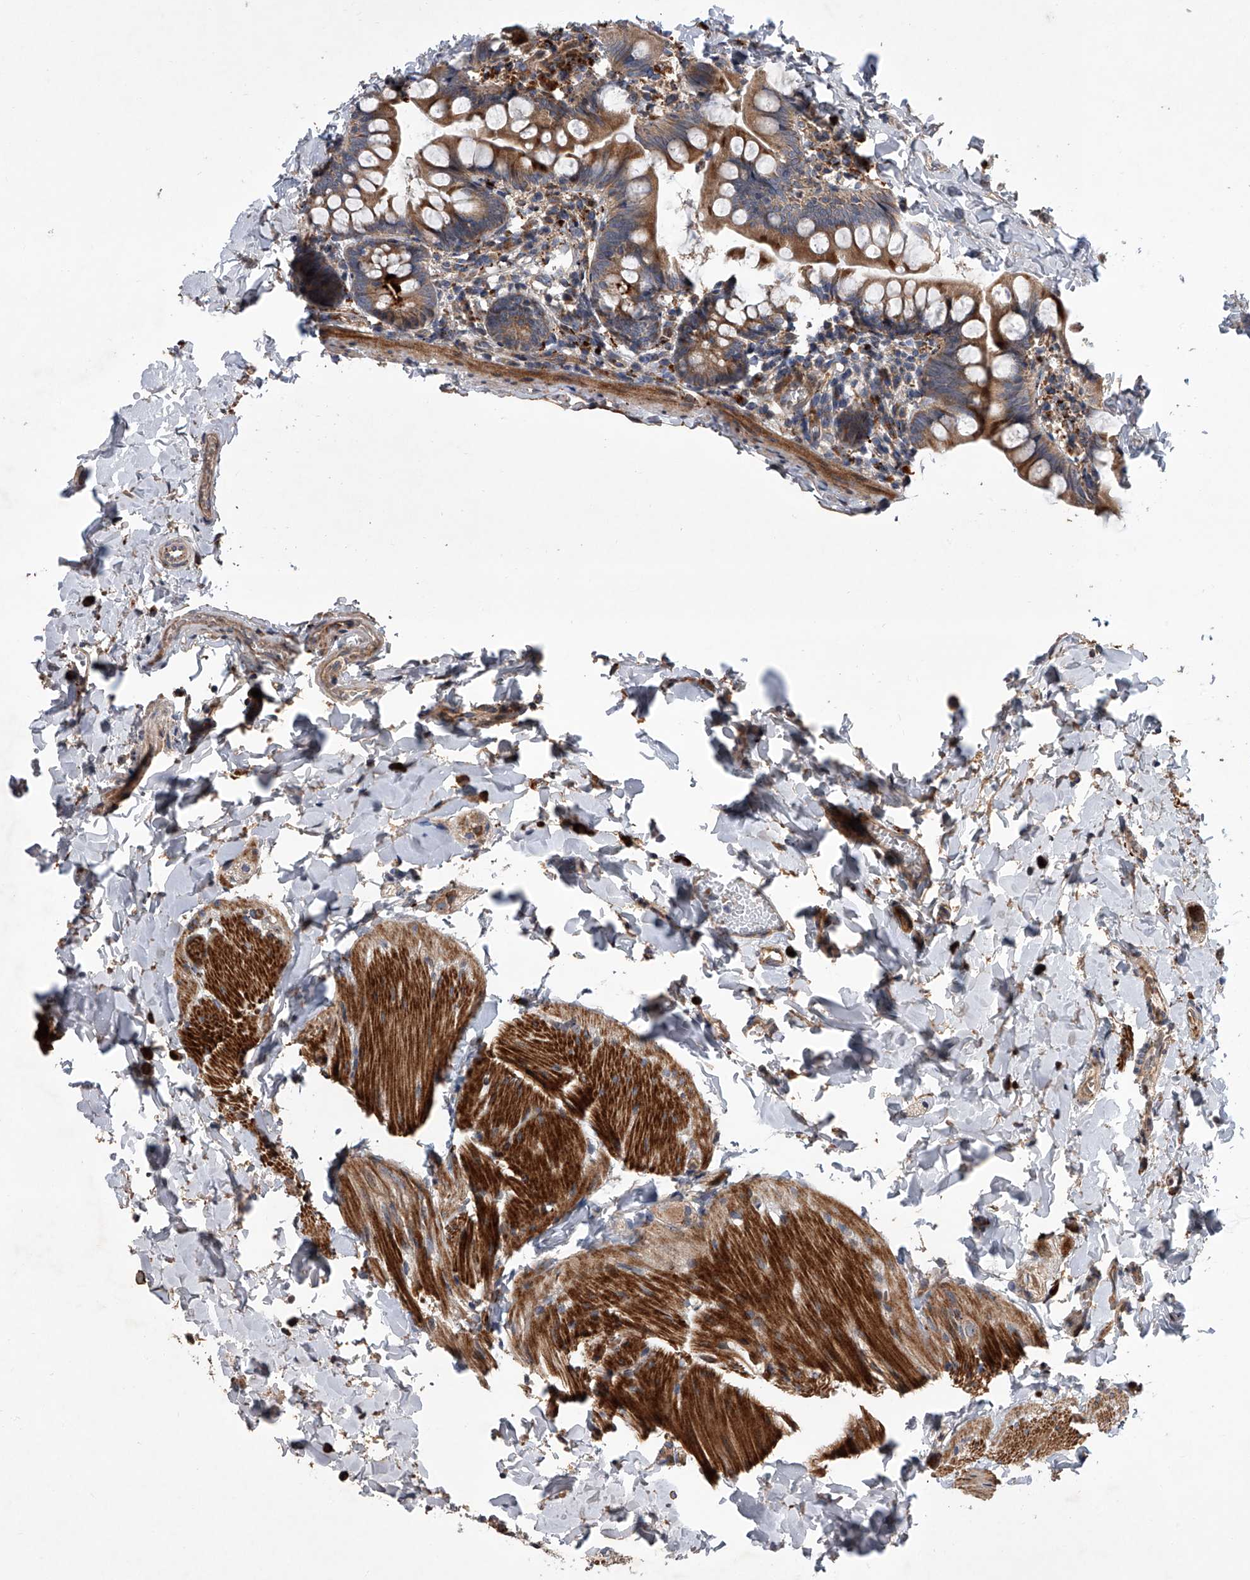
{"staining": {"intensity": "strong", "quantity": ">75%", "location": "cytoplasmic/membranous"}, "tissue": "small intestine", "cell_type": "Glandular cells", "image_type": "normal", "snomed": [{"axis": "morphology", "description": "Normal tissue, NOS"}, {"axis": "topography", "description": "Small intestine"}], "caption": "Strong cytoplasmic/membranous positivity is appreciated in approximately >75% of glandular cells in benign small intestine. Using DAB (3,3'-diaminobenzidine) (brown) and hematoxylin (blue) stains, captured at high magnification using brightfield microscopy.", "gene": "USP47", "patient": {"sex": "male", "age": 7}}